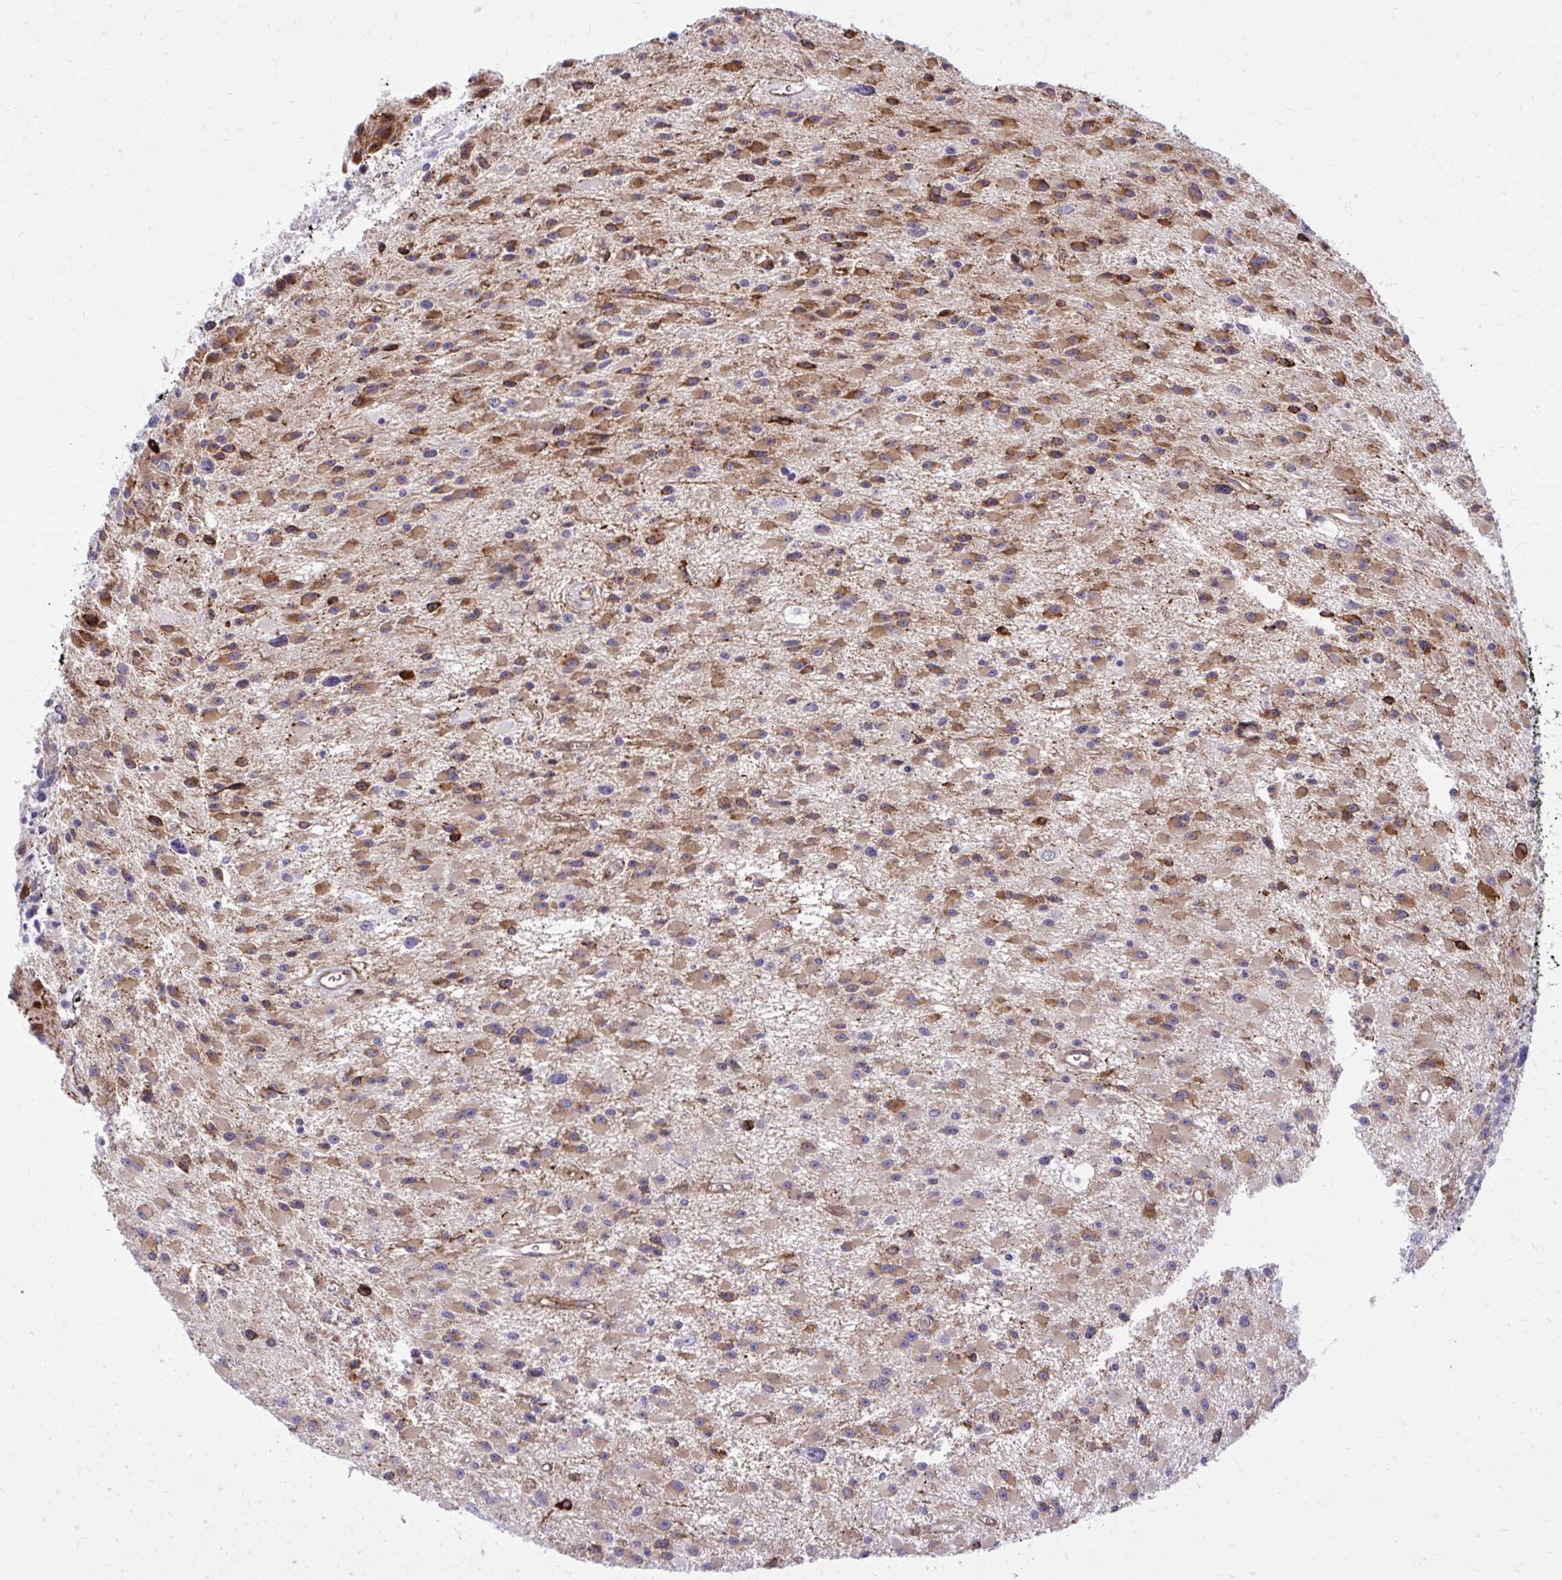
{"staining": {"intensity": "moderate", "quantity": "25%-75%", "location": "cytoplasmic/membranous"}, "tissue": "glioma", "cell_type": "Tumor cells", "image_type": "cancer", "snomed": [{"axis": "morphology", "description": "Glioma, malignant, High grade"}, {"axis": "topography", "description": "Brain"}], "caption": "Glioma stained for a protein exhibits moderate cytoplasmic/membranous positivity in tumor cells.", "gene": "BEND5", "patient": {"sex": "male", "age": 29}}